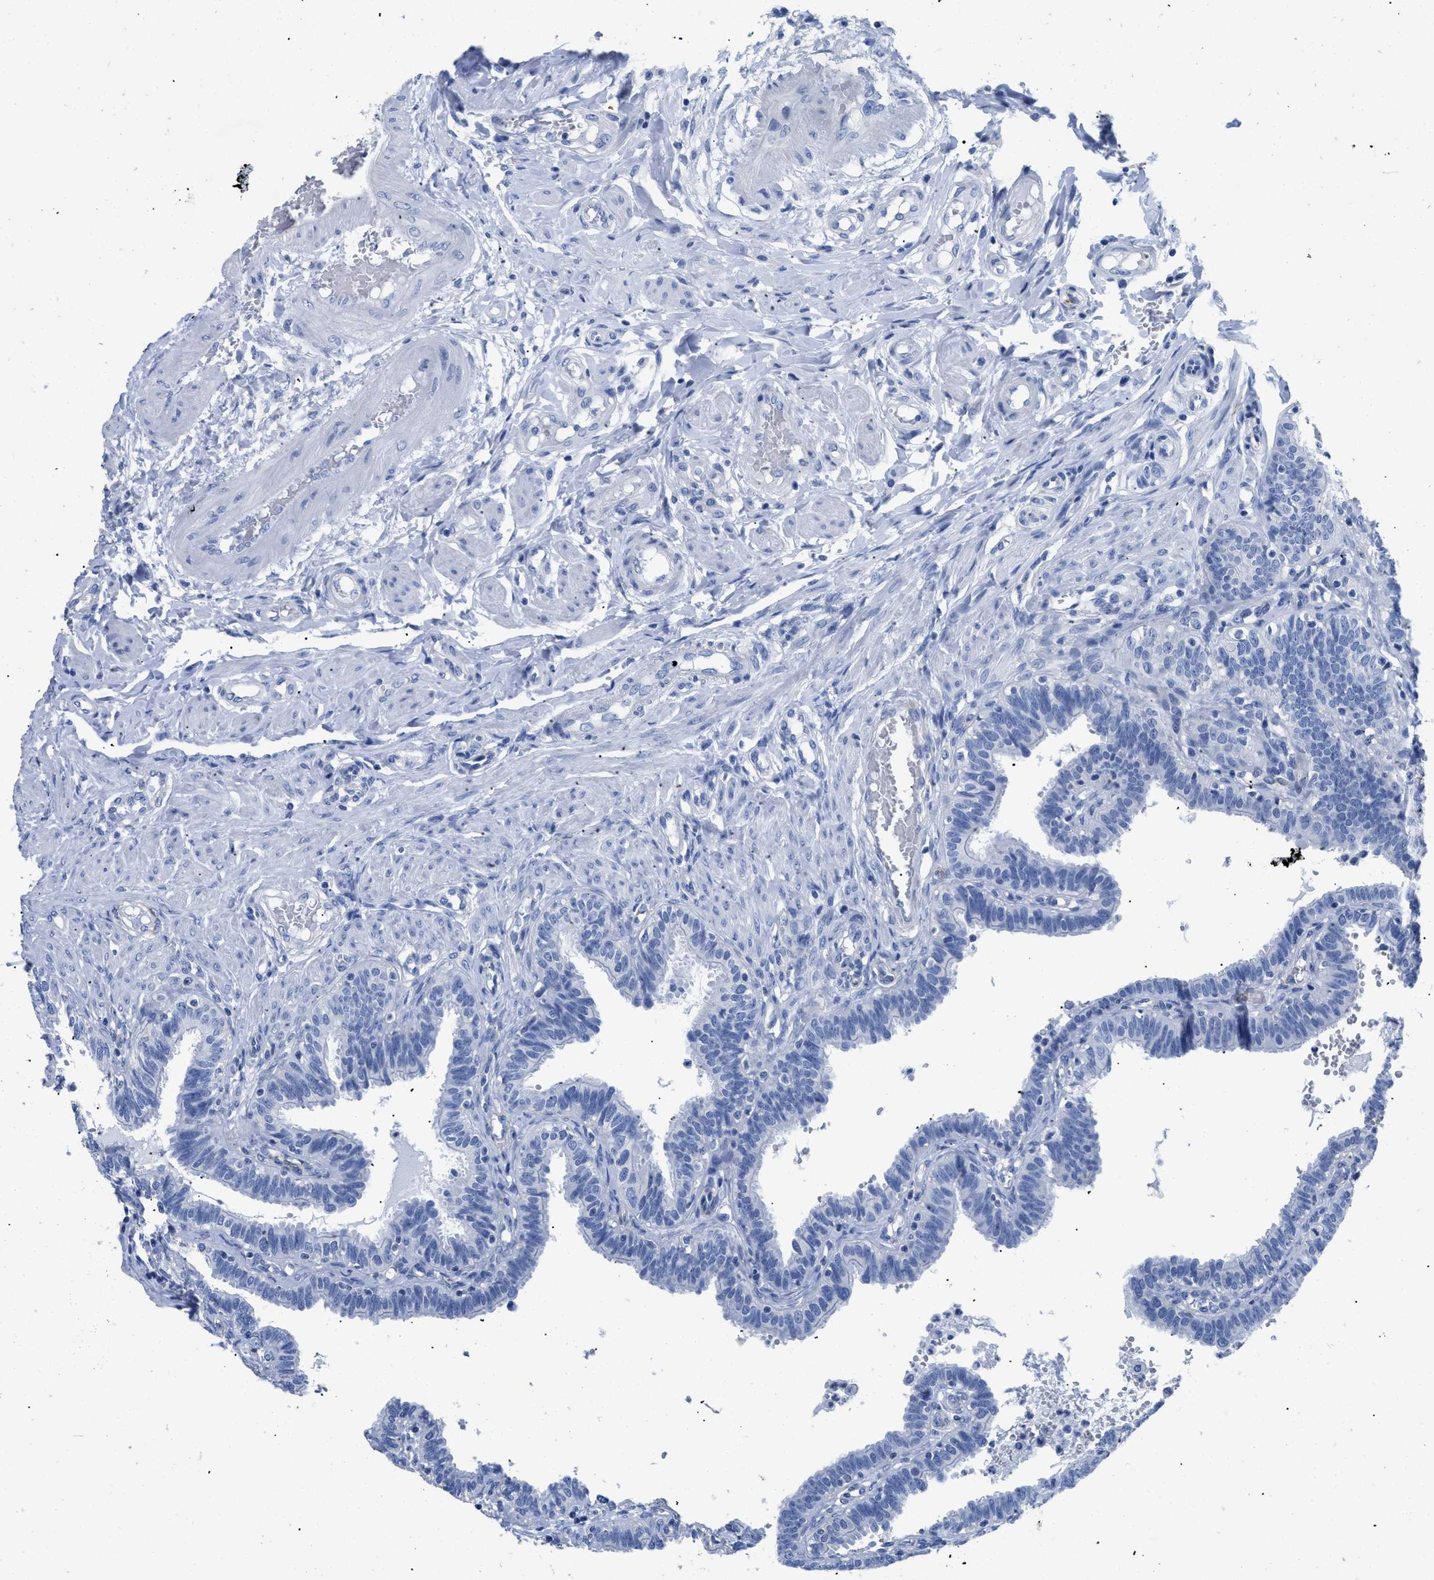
{"staining": {"intensity": "negative", "quantity": "none", "location": "none"}, "tissue": "fallopian tube", "cell_type": "Glandular cells", "image_type": "normal", "snomed": [{"axis": "morphology", "description": "Normal tissue, NOS"}, {"axis": "topography", "description": "Fallopian tube"}, {"axis": "topography", "description": "Placenta"}], "caption": "Immunohistochemistry of unremarkable fallopian tube reveals no positivity in glandular cells.", "gene": "DLC1", "patient": {"sex": "female", "age": 34}}